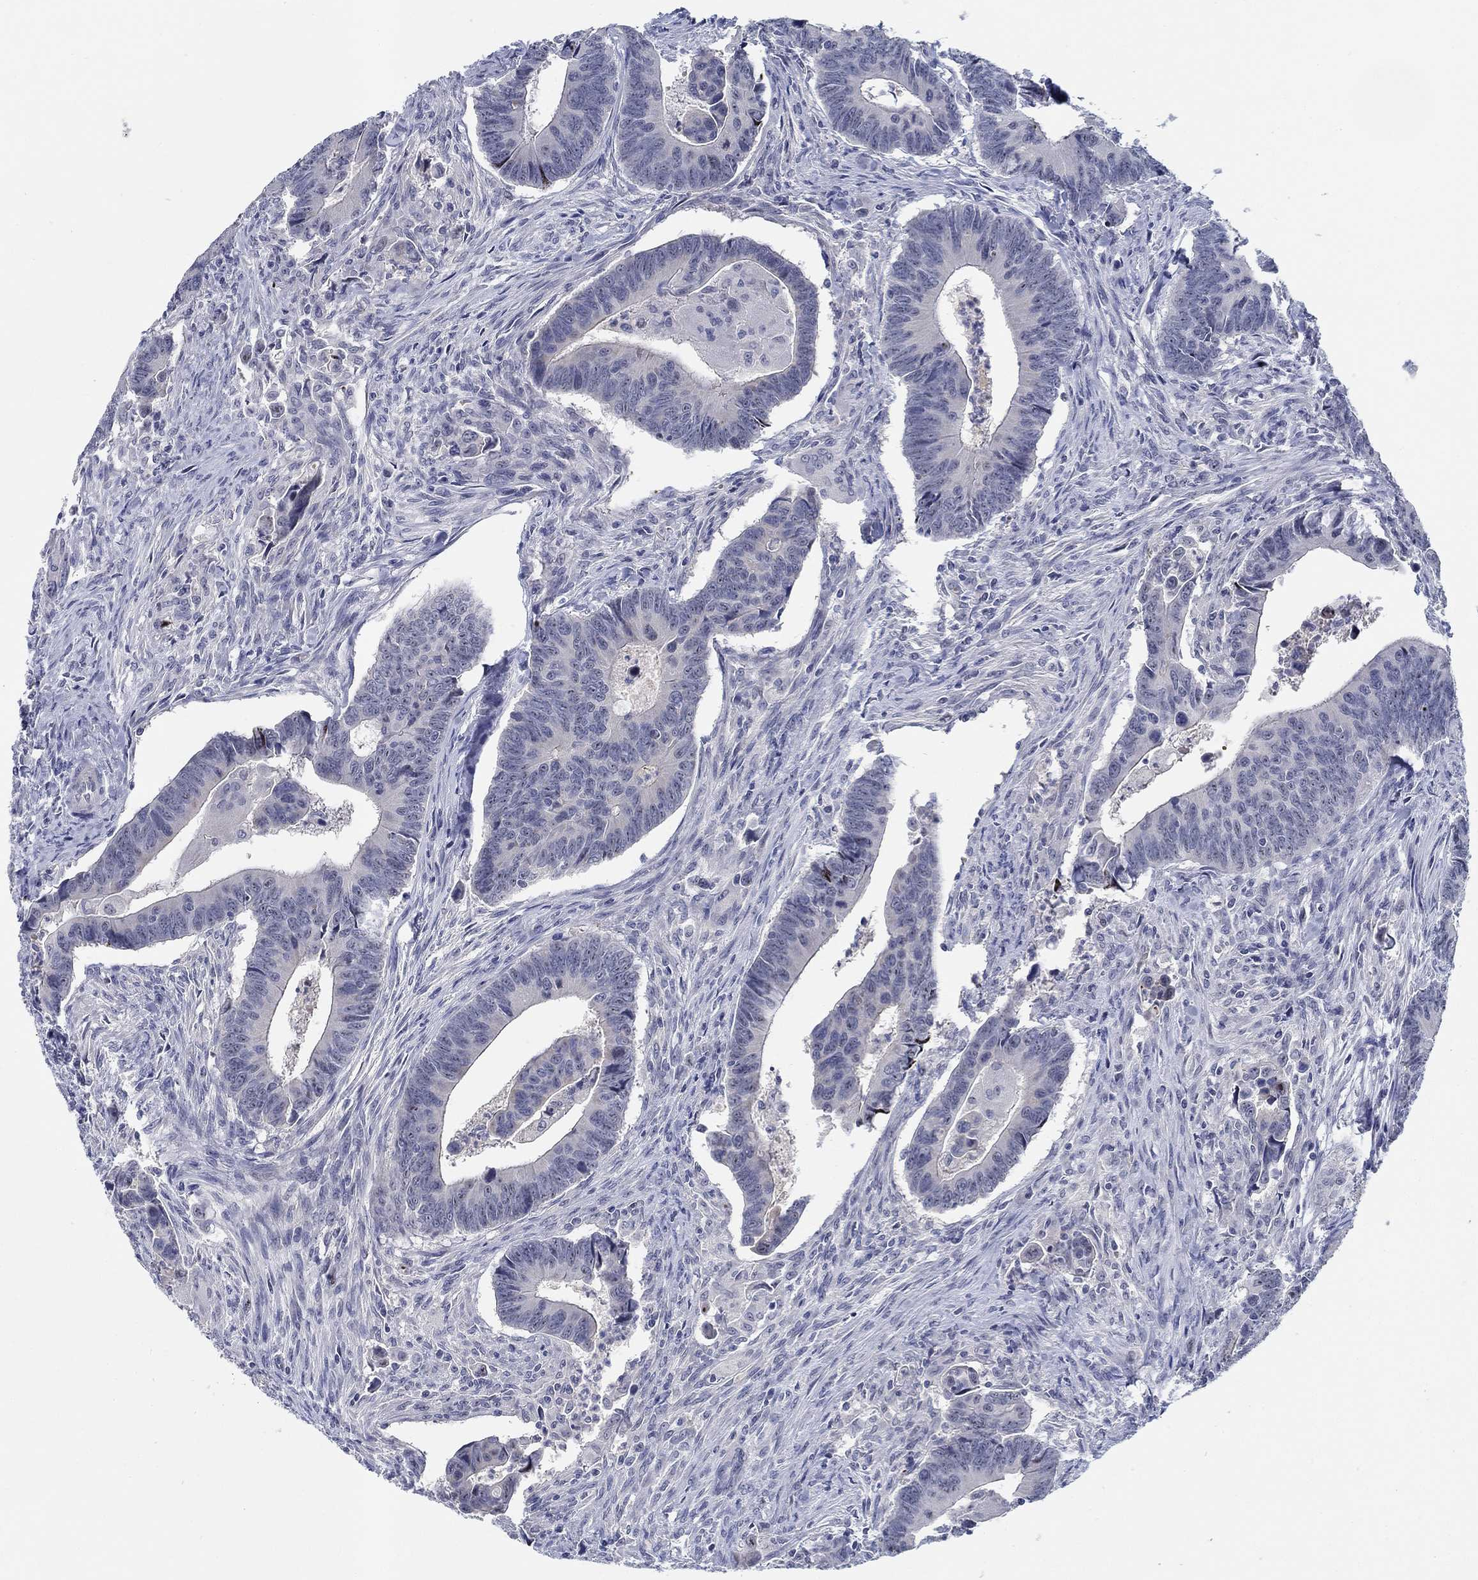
{"staining": {"intensity": "negative", "quantity": "none", "location": "none"}, "tissue": "colorectal cancer", "cell_type": "Tumor cells", "image_type": "cancer", "snomed": [{"axis": "morphology", "description": "Adenocarcinoma, NOS"}, {"axis": "topography", "description": "Rectum"}], "caption": "Human colorectal cancer stained for a protein using immunohistochemistry (IHC) reveals no expression in tumor cells.", "gene": "SMIM18", "patient": {"sex": "male", "age": 67}}